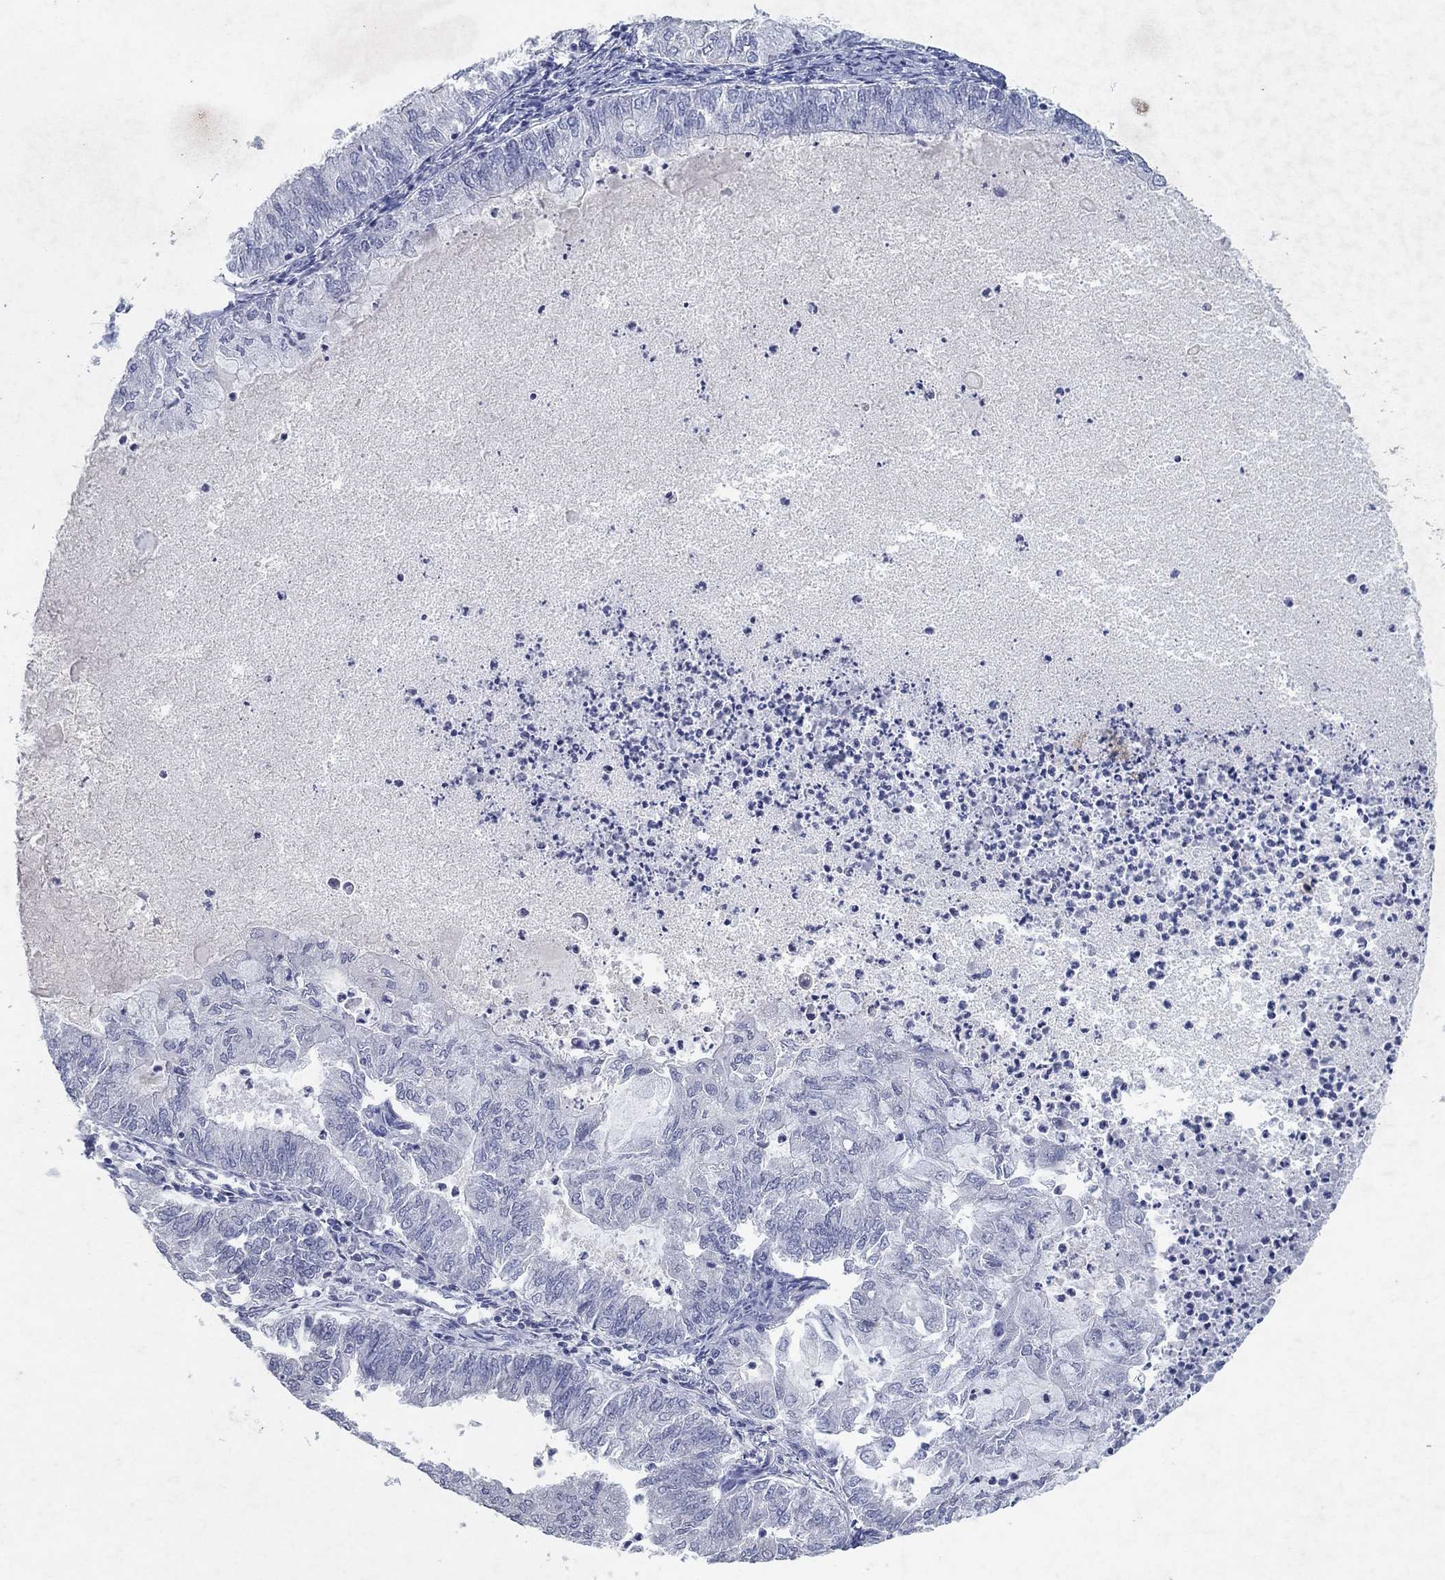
{"staining": {"intensity": "negative", "quantity": "none", "location": "none"}, "tissue": "endometrial cancer", "cell_type": "Tumor cells", "image_type": "cancer", "snomed": [{"axis": "morphology", "description": "Adenocarcinoma, NOS"}, {"axis": "topography", "description": "Endometrium"}], "caption": "Endometrial cancer (adenocarcinoma) stained for a protein using immunohistochemistry (IHC) displays no expression tumor cells.", "gene": "KRT40", "patient": {"sex": "female", "age": 59}}